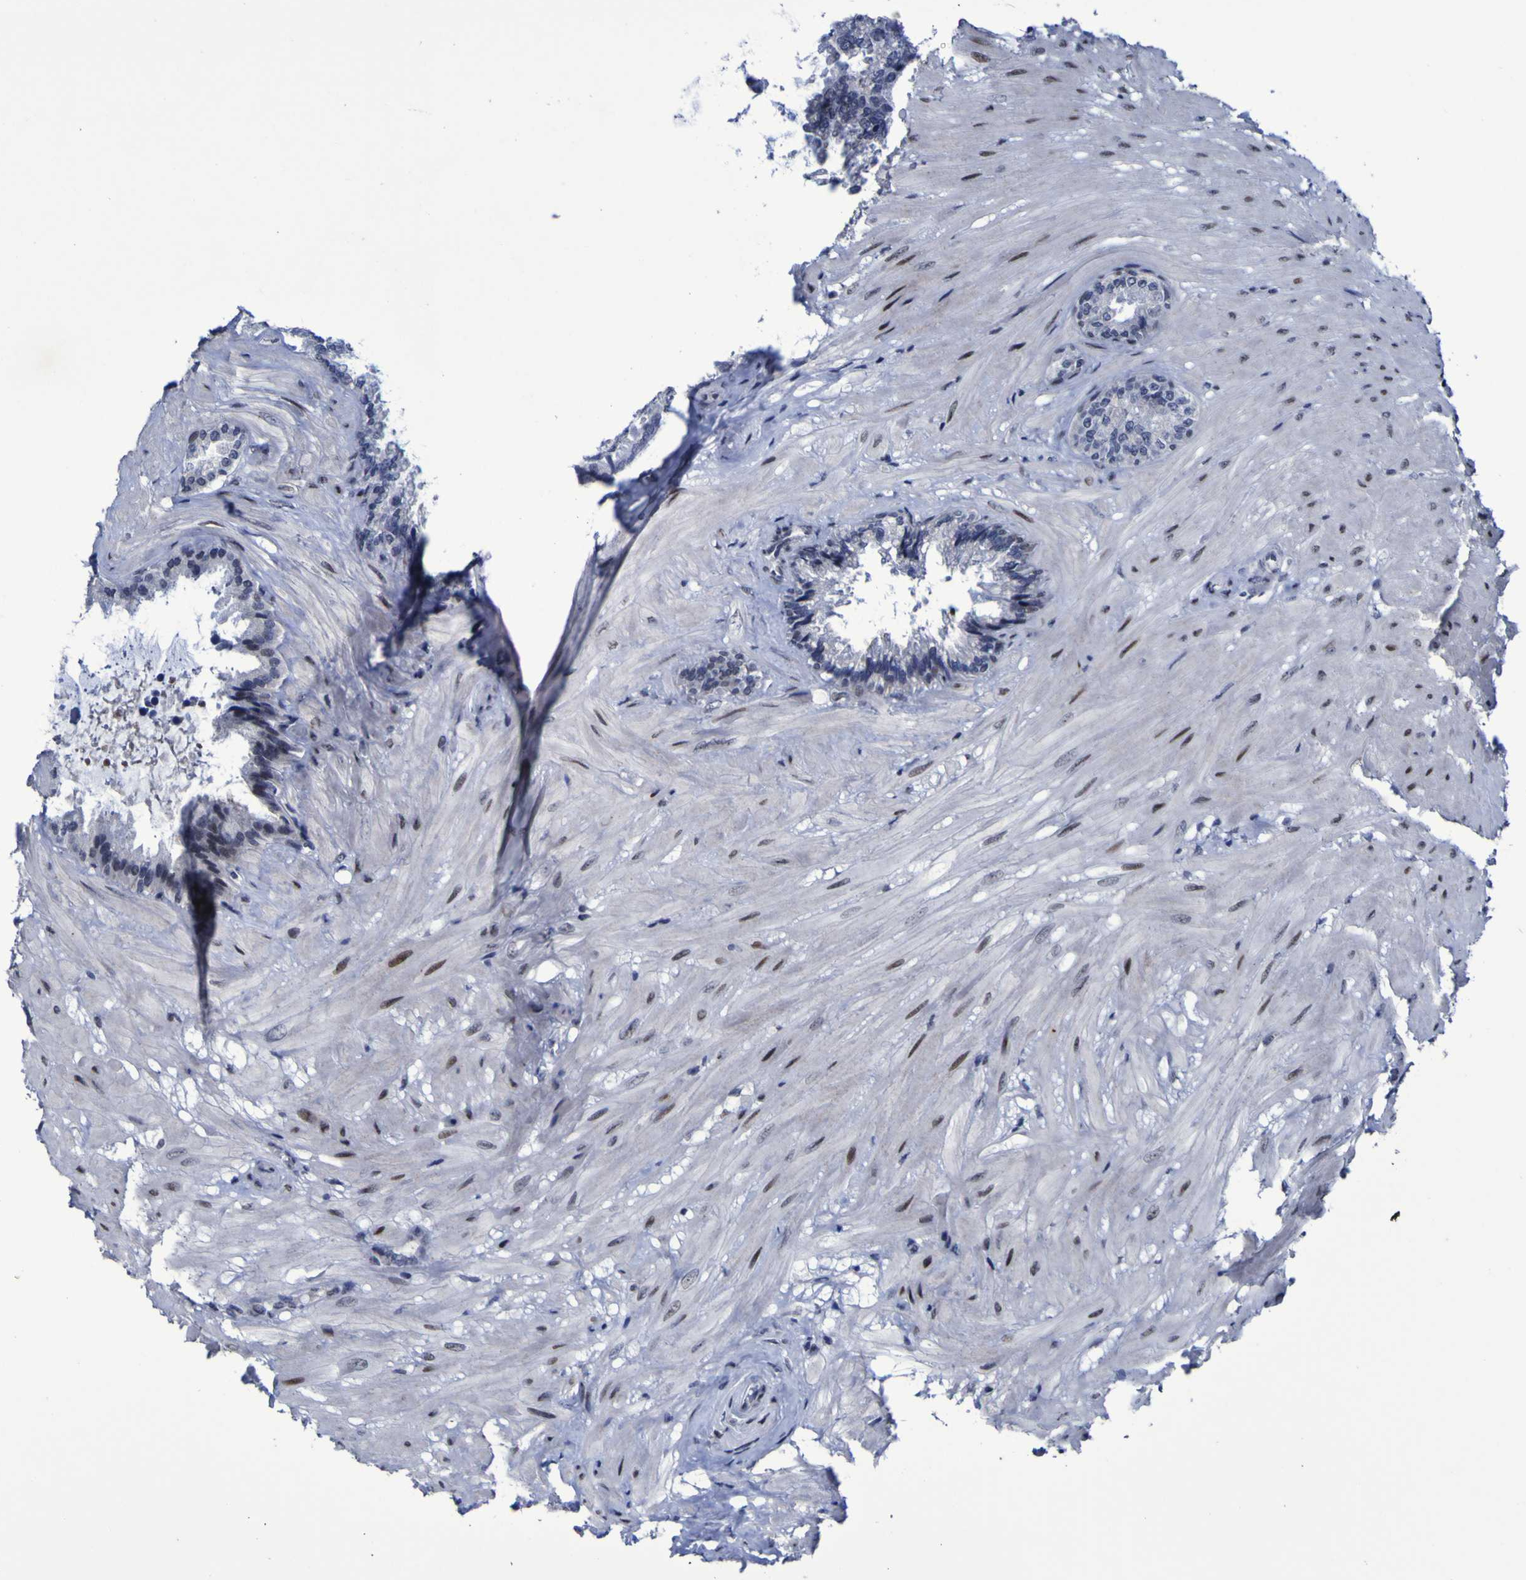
{"staining": {"intensity": "weak", "quantity": "<25%", "location": "nuclear"}, "tissue": "seminal vesicle", "cell_type": "Glandular cells", "image_type": "normal", "snomed": [{"axis": "morphology", "description": "Normal tissue, NOS"}, {"axis": "topography", "description": "Seminal veicle"}], "caption": "Photomicrograph shows no significant protein staining in glandular cells of benign seminal vesicle. Nuclei are stained in blue.", "gene": "MBD3", "patient": {"sex": "male", "age": 46}}